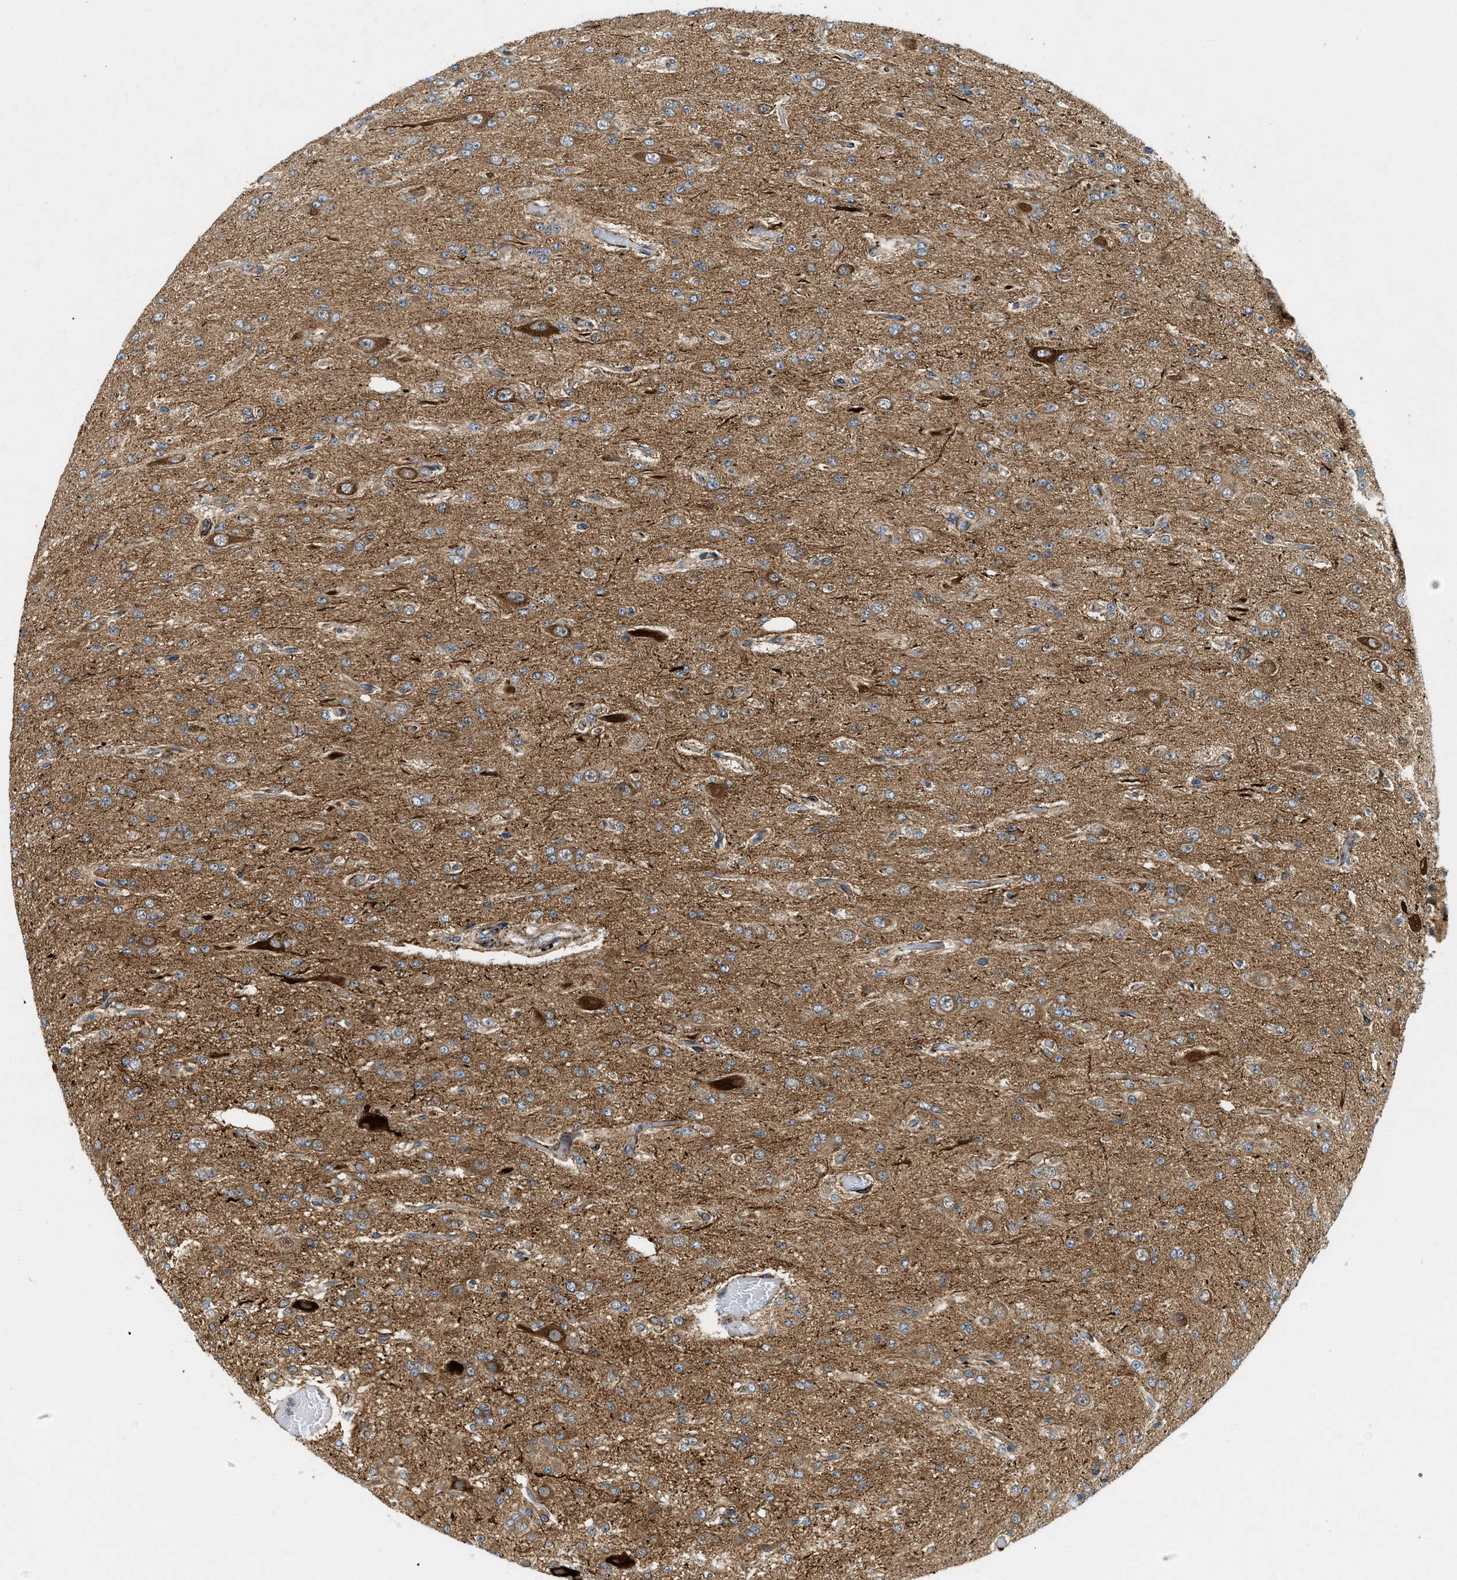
{"staining": {"intensity": "weak", "quantity": ">75%", "location": "cytoplasmic/membranous"}, "tissue": "glioma", "cell_type": "Tumor cells", "image_type": "cancer", "snomed": [{"axis": "morphology", "description": "Glioma, malignant, Low grade"}, {"axis": "topography", "description": "Brain"}], "caption": "A low amount of weak cytoplasmic/membranous expression is present in about >75% of tumor cells in glioma tissue.", "gene": "ZNF599", "patient": {"sex": "male", "age": 38}}